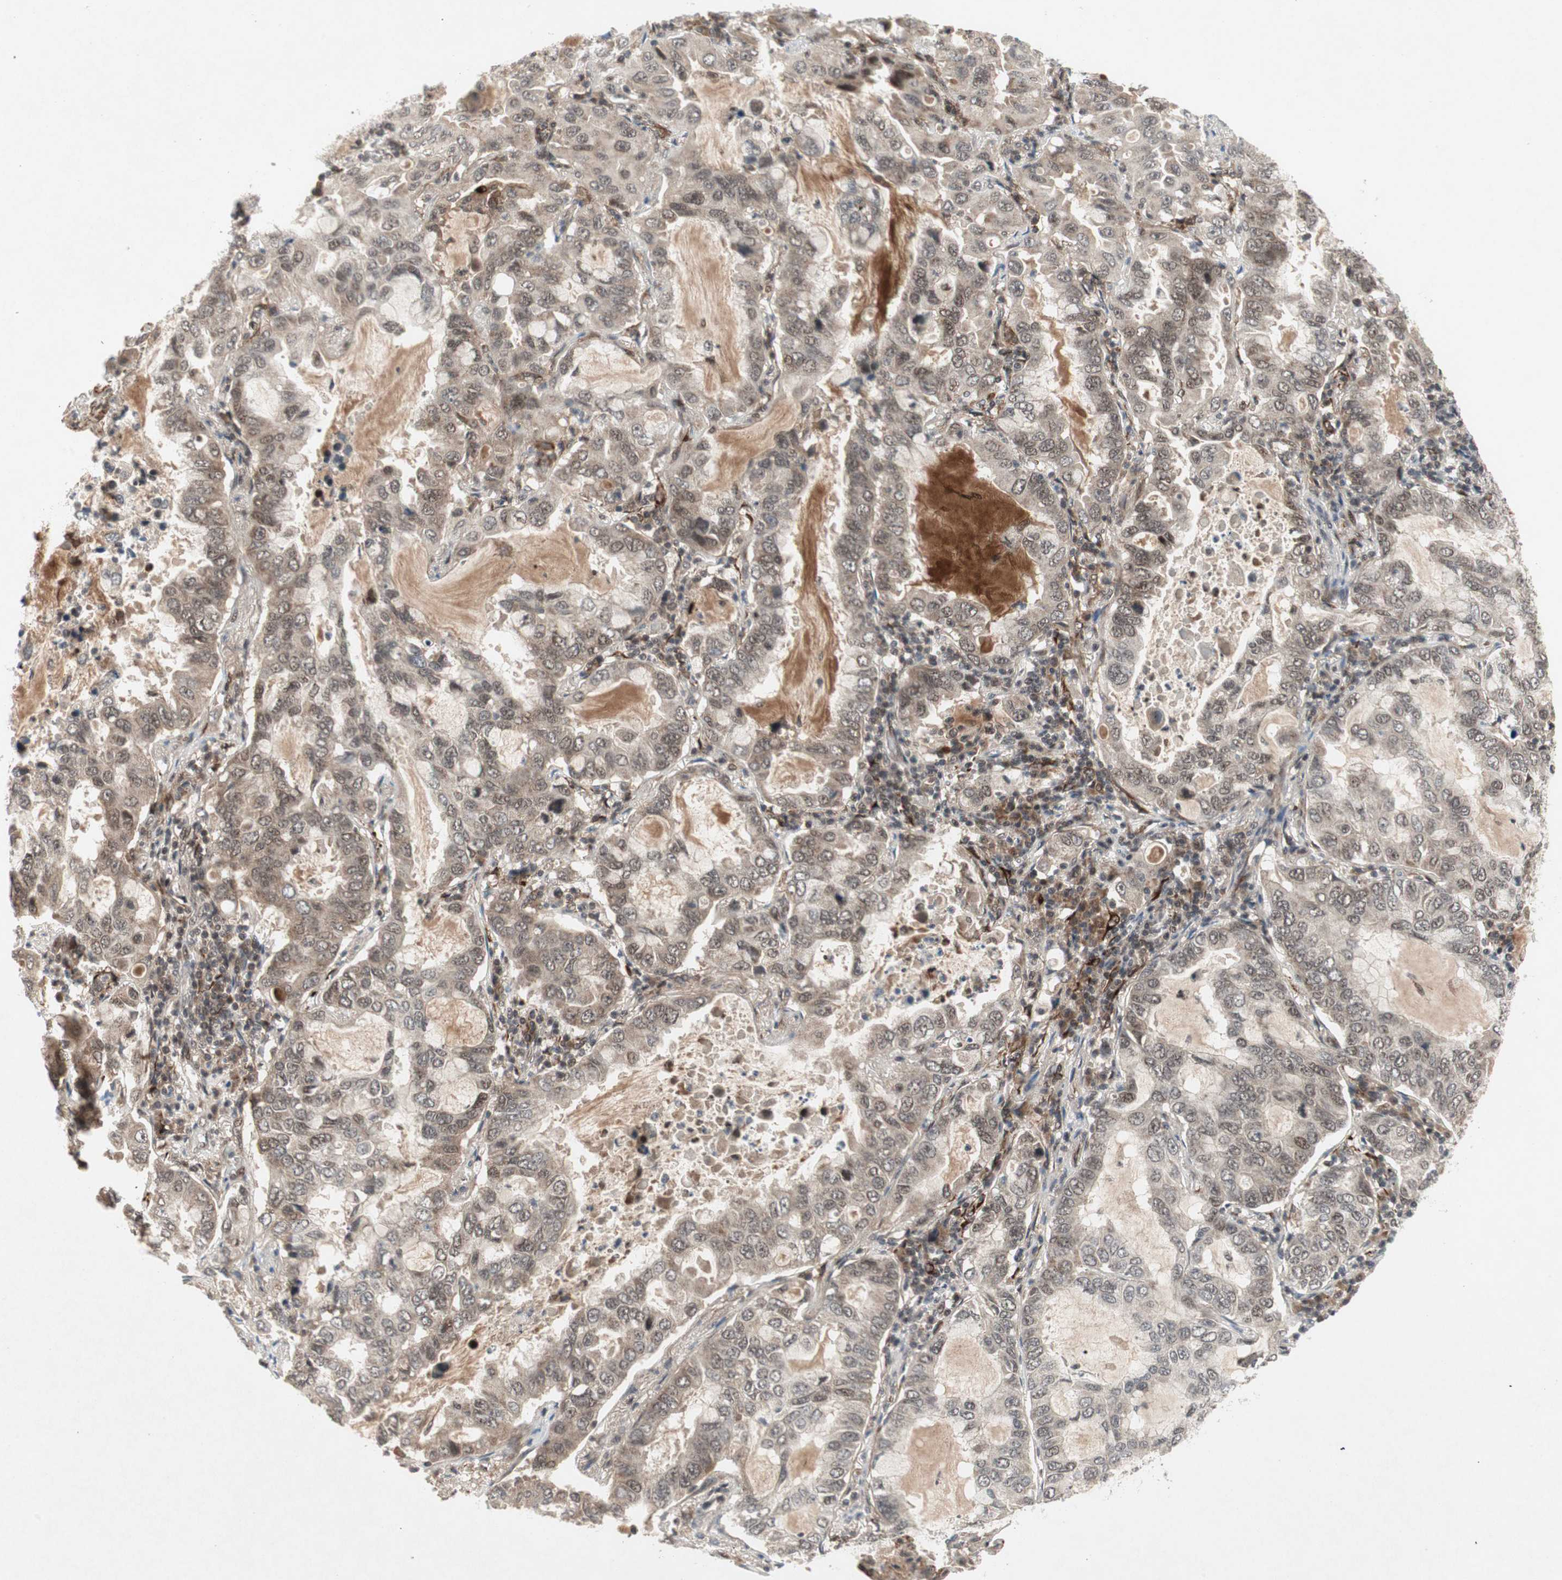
{"staining": {"intensity": "weak", "quantity": "25%-75%", "location": "cytoplasmic/membranous,nuclear"}, "tissue": "lung cancer", "cell_type": "Tumor cells", "image_type": "cancer", "snomed": [{"axis": "morphology", "description": "Adenocarcinoma, NOS"}, {"axis": "topography", "description": "Lung"}], "caption": "A histopathology image of lung cancer (adenocarcinoma) stained for a protein exhibits weak cytoplasmic/membranous and nuclear brown staining in tumor cells.", "gene": "TCF12", "patient": {"sex": "male", "age": 64}}